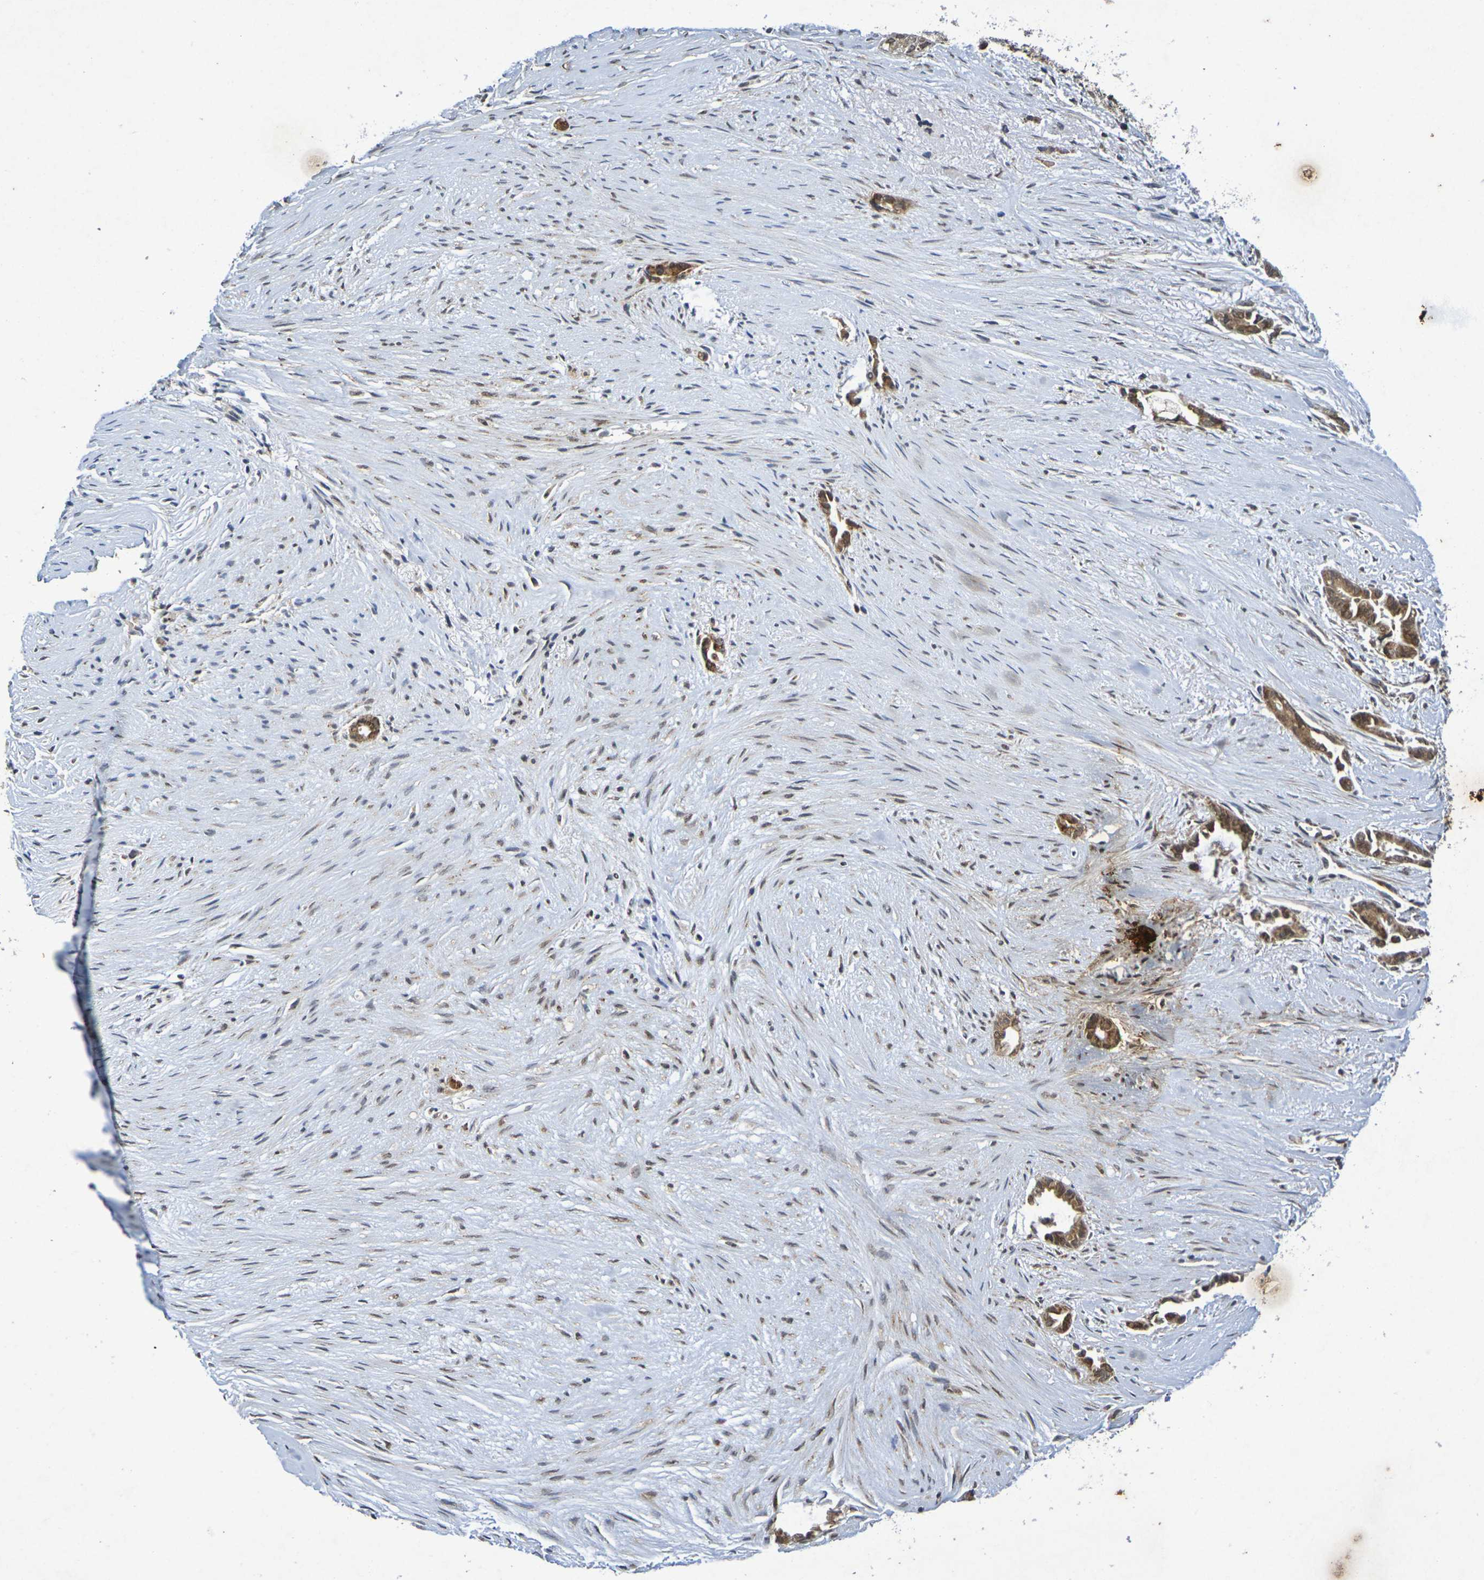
{"staining": {"intensity": "moderate", "quantity": ">75%", "location": "cytoplasmic/membranous,nuclear"}, "tissue": "liver cancer", "cell_type": "Tumor cells", "image_type": "cancer", "snomed": [{"axis": "morphology", "description": "Cholangiocarcinoma"}, {"axis": "topography", "description": "Liver"}], "caption": "A brown stain shows moderate cytoplasmic/membranous and nuclear positivity of a protein in human liver cancer (cholangiocarcinoma) tumor cells.", "gene": "GUCY1A2", "patient": {"sex": "female", "age": 55}}